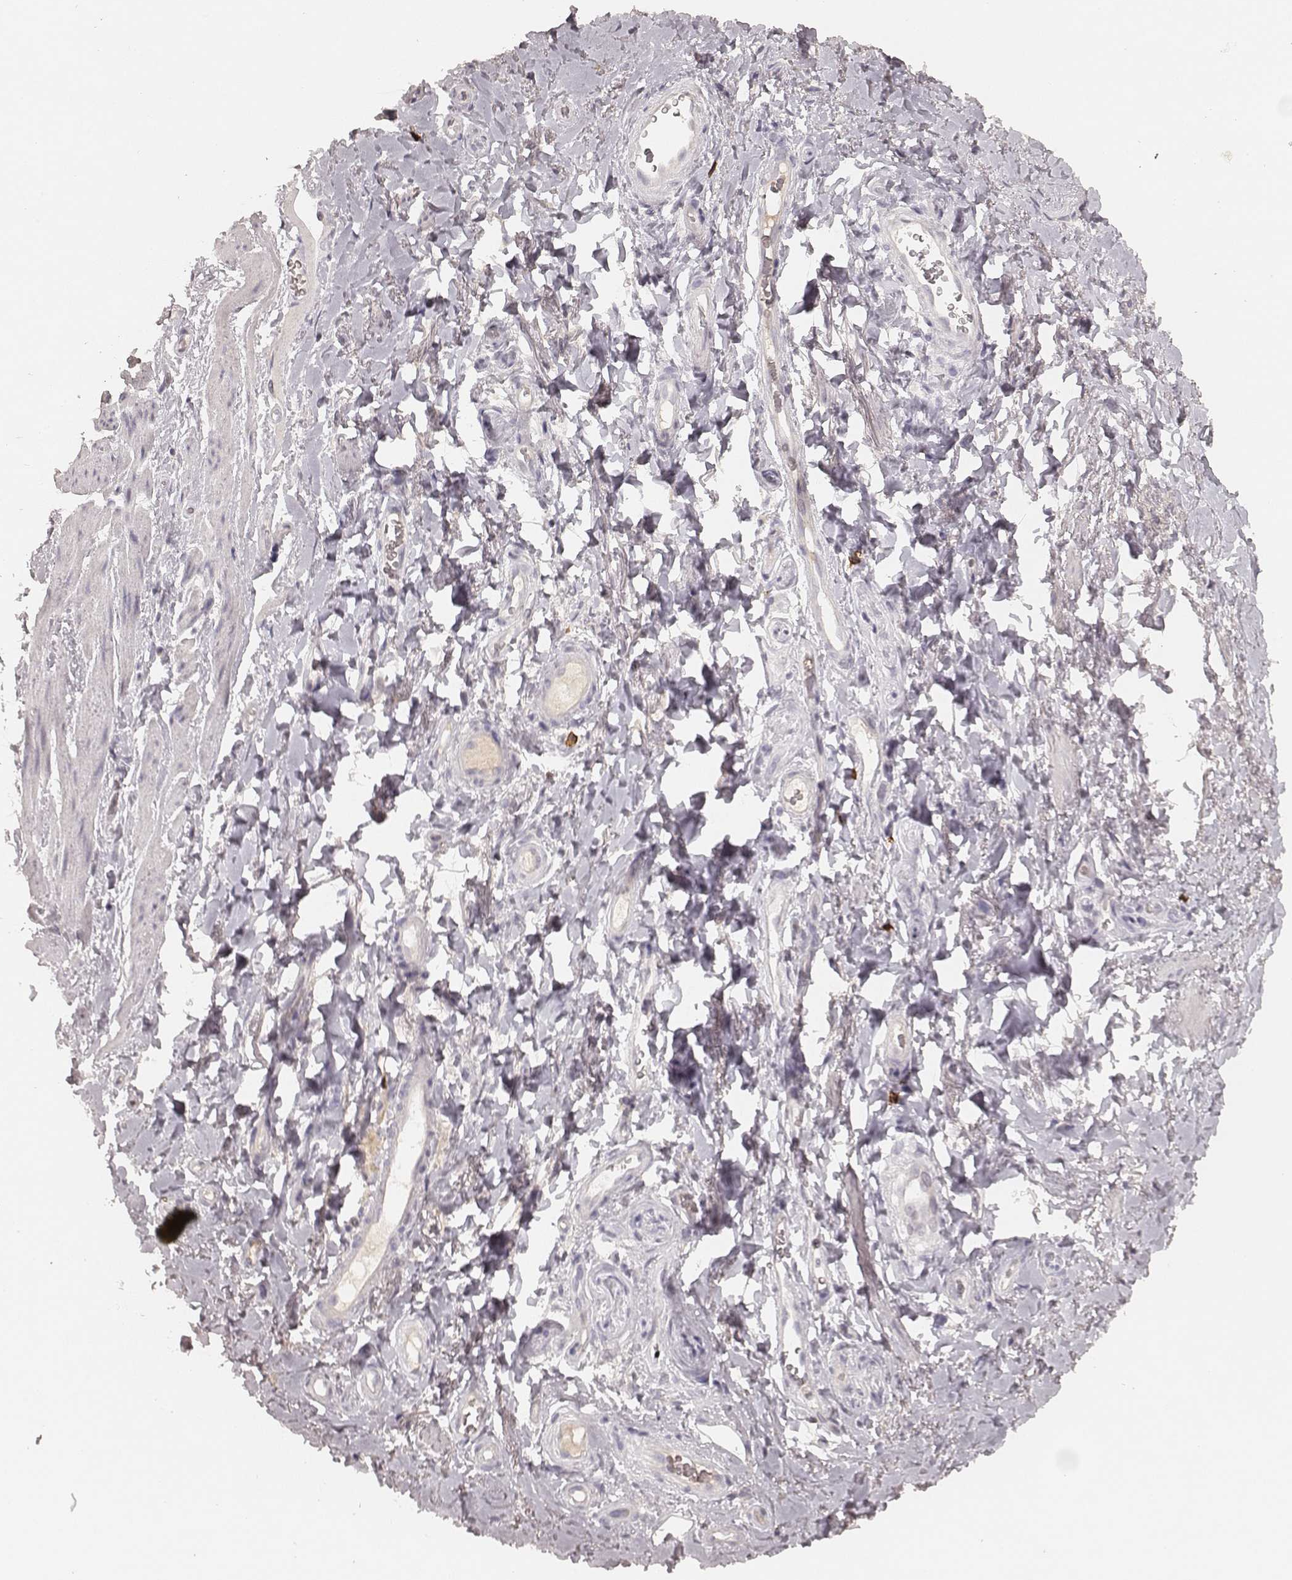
{"staining": {"intensity": "negative", "quantity": "none", "location": "none"}, "tissue": "adipose tissue", "cell_type": "Adipocytes", "image_type": "normal", "snomed": [{"axis": "morphology", "description": "Normal tissue, NOS"}, {"axis": "topography", "description": "Anal"}, {"axis": "topography", "description": "Peripheral nerve tissue"}], "caption": "DAB immunohistochemical staining of unremarkable adipose tissue reveals no significant positivity in adipocytes.", "gene": "CD8A", "patient": {"sex": "male", "age": 53}}